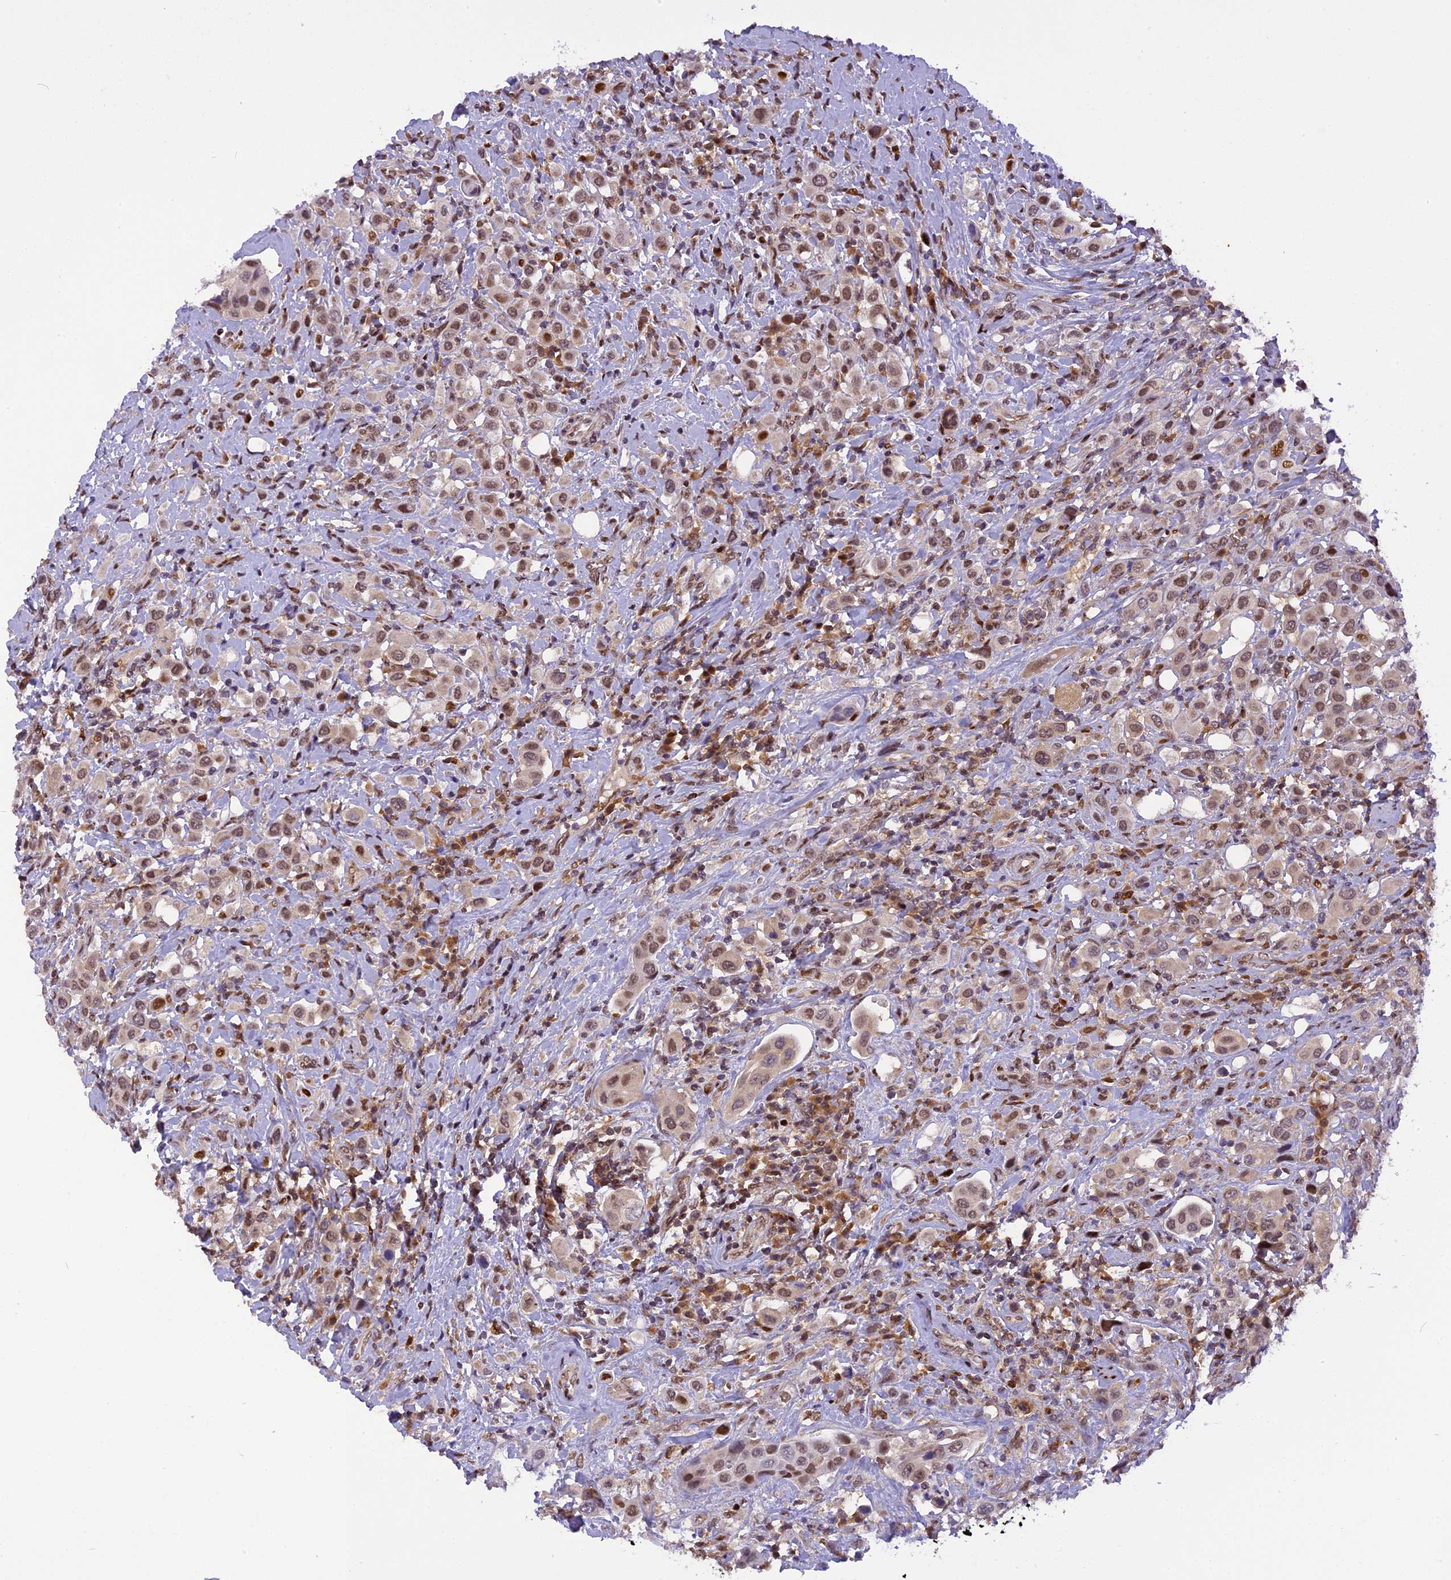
{"staining": {"intensity": "moderate", "quantity": "25%-75%", "location": "nuclear"}, "tissue": "urothelial cancer", "cell_type": "Tumor cells", "image_type": "cancer", "snomed": [{"axis": "morphology", "description": "Urothelial carcinoma, High grade"}, {"axis": "topography", "description": "Urinary bladder"}], "caption": "Brown immunohistochemical staining in urothelial cancer demonstrates moderate nuclear staining in approximately 25%-75% of tumor cells.", "gene": "RABGGTA", "patient": {"sex": "male", "age": 50}}